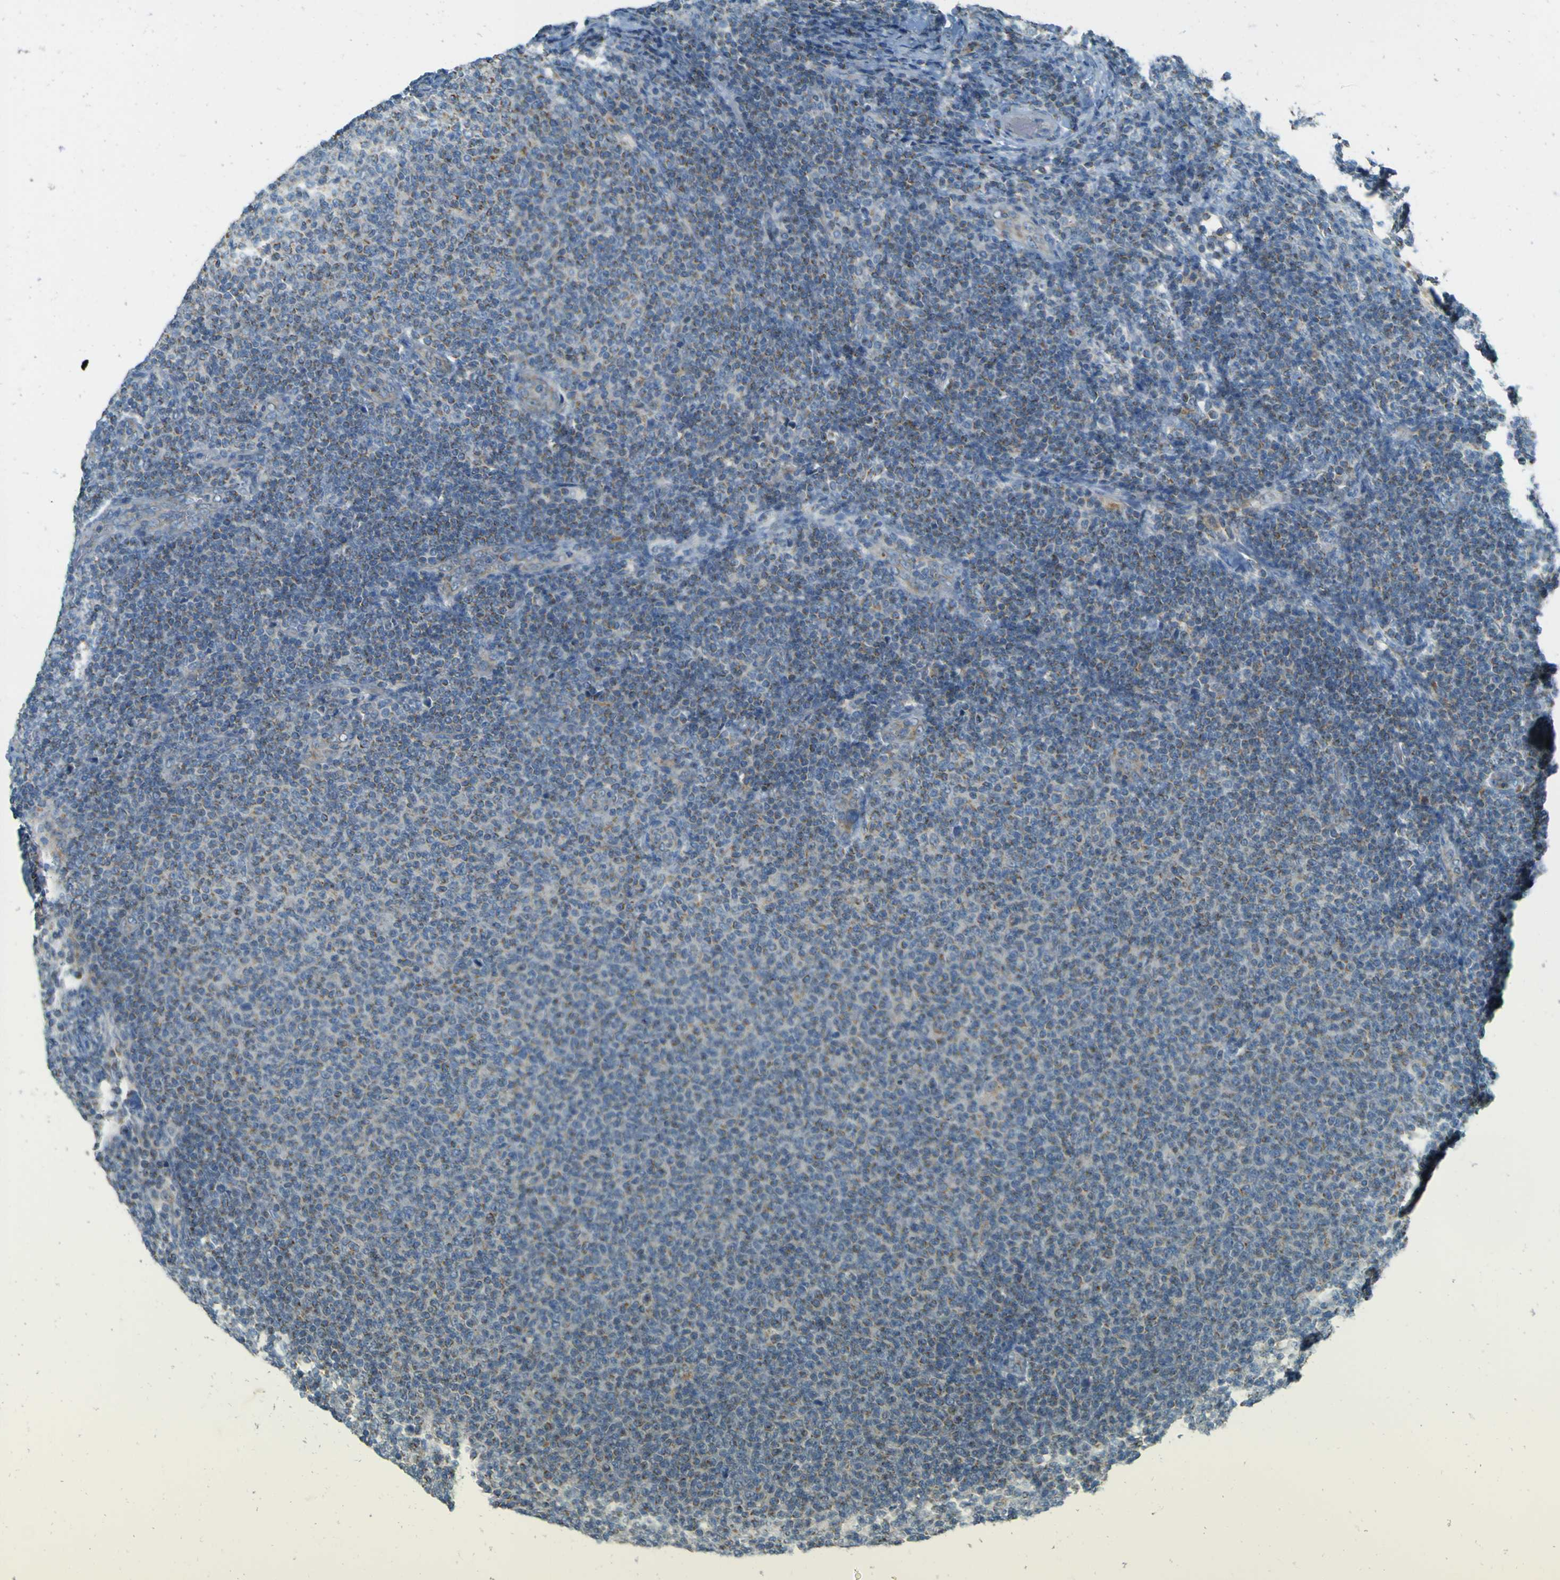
{"staining": {"intensity": "negative", "quantity": "none", "location": "none"}, "tissue": "lymphoma", "cell_type": "Tumor cells", "image_type": "cancer", "snomed": [{"axis": "morphology", "description": "Malignant lymphoma, non-Hodgkin's type, Low grade"}, {"axis": "topography", "description": "Lymph node"}], "caption": "Immunohistochemistry image of lymphoma stained for a protein (brown), which displays no expression in tumor cells.", "gene": "FKTN", "patient": {"sex": "male", "age": 66}}